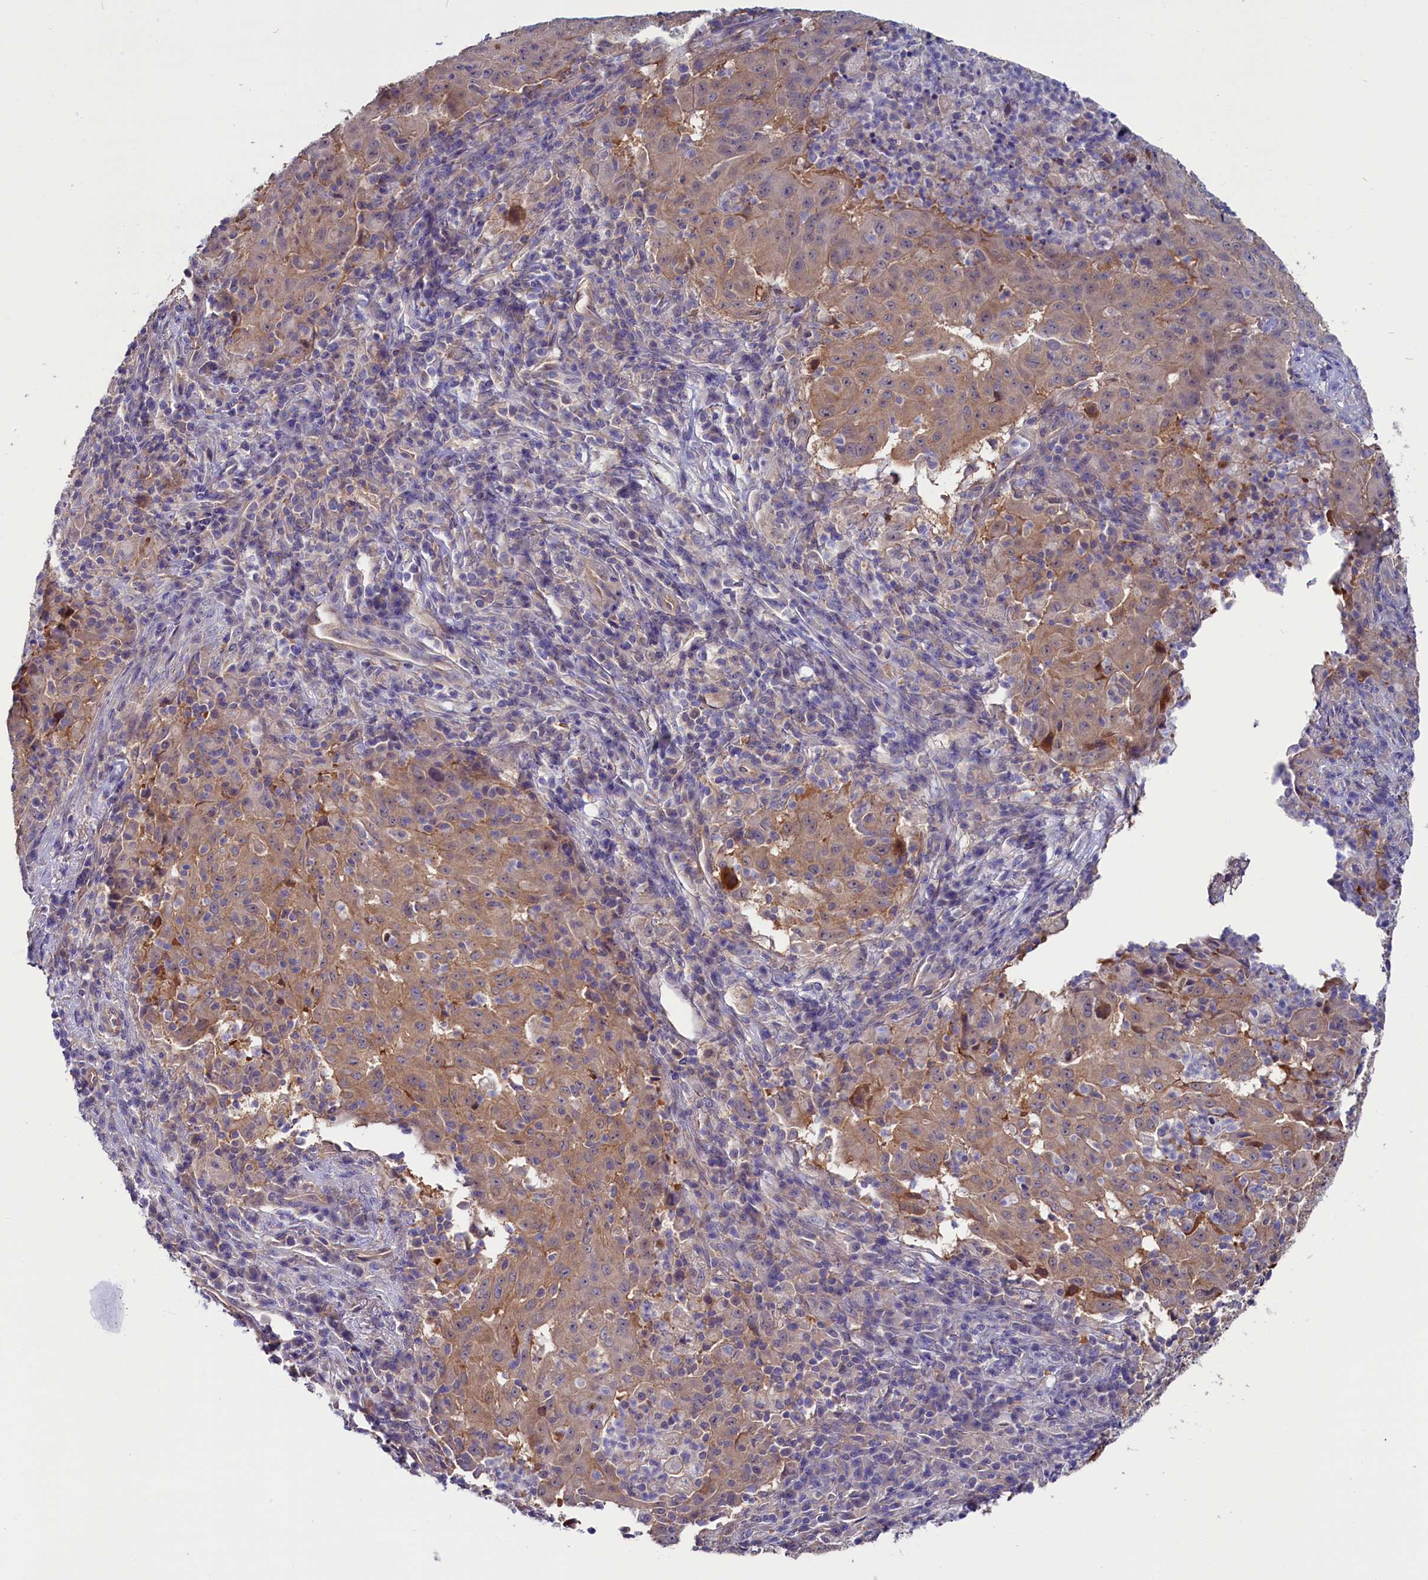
{"staining": {"intensity": "moderate", "quantity": ">75%", "location": "cytoplasmic/membranous"}, "tissue": "pancreatic cancer", "cell_type": "Tumor cells", "image_type": "cancer", "snomed": [{"axis": "morphology", "description": "Adenocarcinoma, NOS"}, {"axis": "topography", "description": "Pancreas"}], "caption": "Human pancreatic adenocarcinoma stained with a protein marker shows moderate staining in tumor cells.", "gene": "CIAPIN1", "patient": {"sex": "male", "age": 63}}